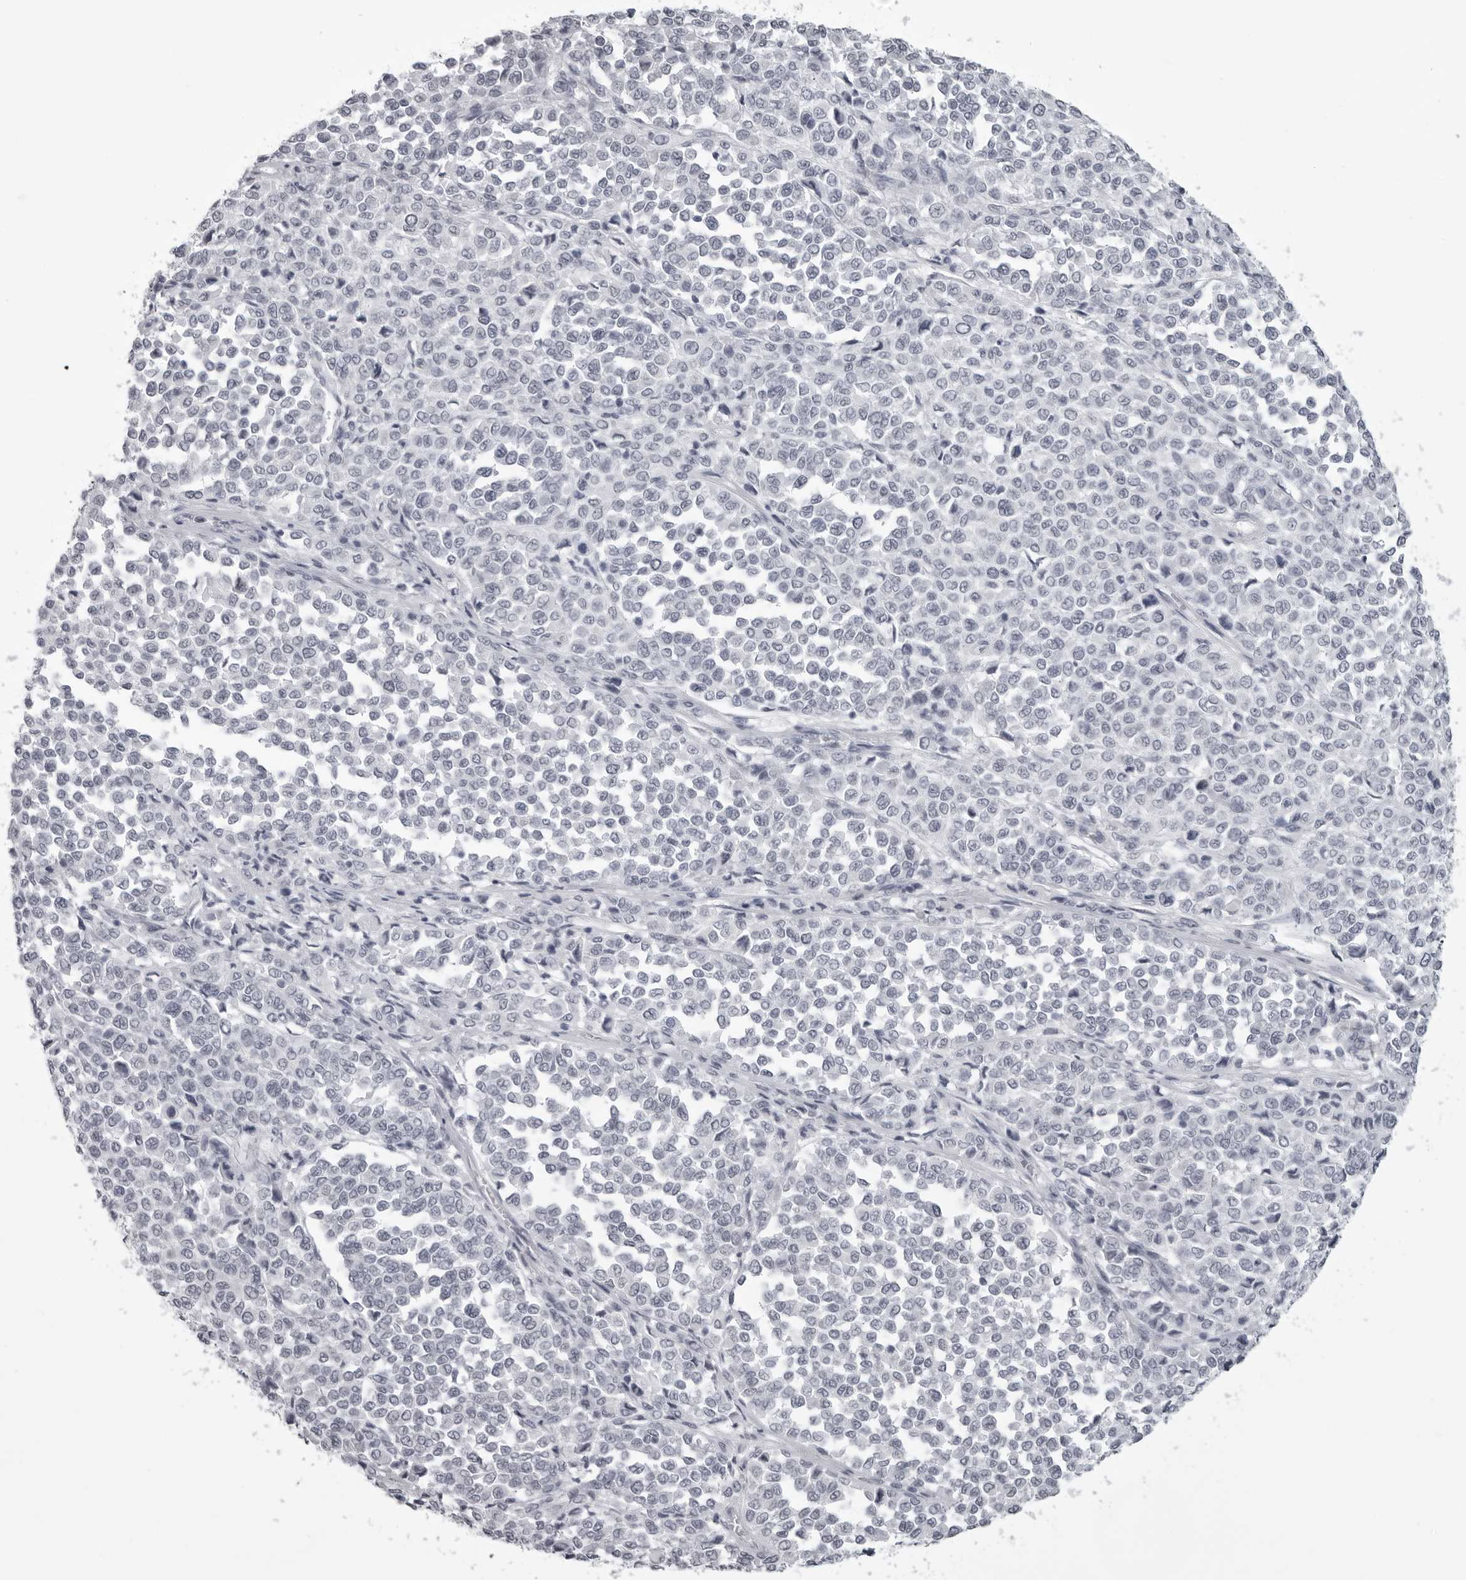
{"staining": {"intensity": "negative", "quantity": "none", "location": "none"}, "tissue": "melanoma", "cell_type": "Tumor cells", "image_type": "cancer", "snomed": [{"axis": "morphology", "description": "Malignant melanoma, Metastatic site"}, {"axis": "topography", "description": "Pancreas"}], "caption": "Melanoma was stained to show a protein in brown. There is no significant positivity in tumor cells.", "gene": "UROD", "patient": {"sex": "female", "age": 30}}